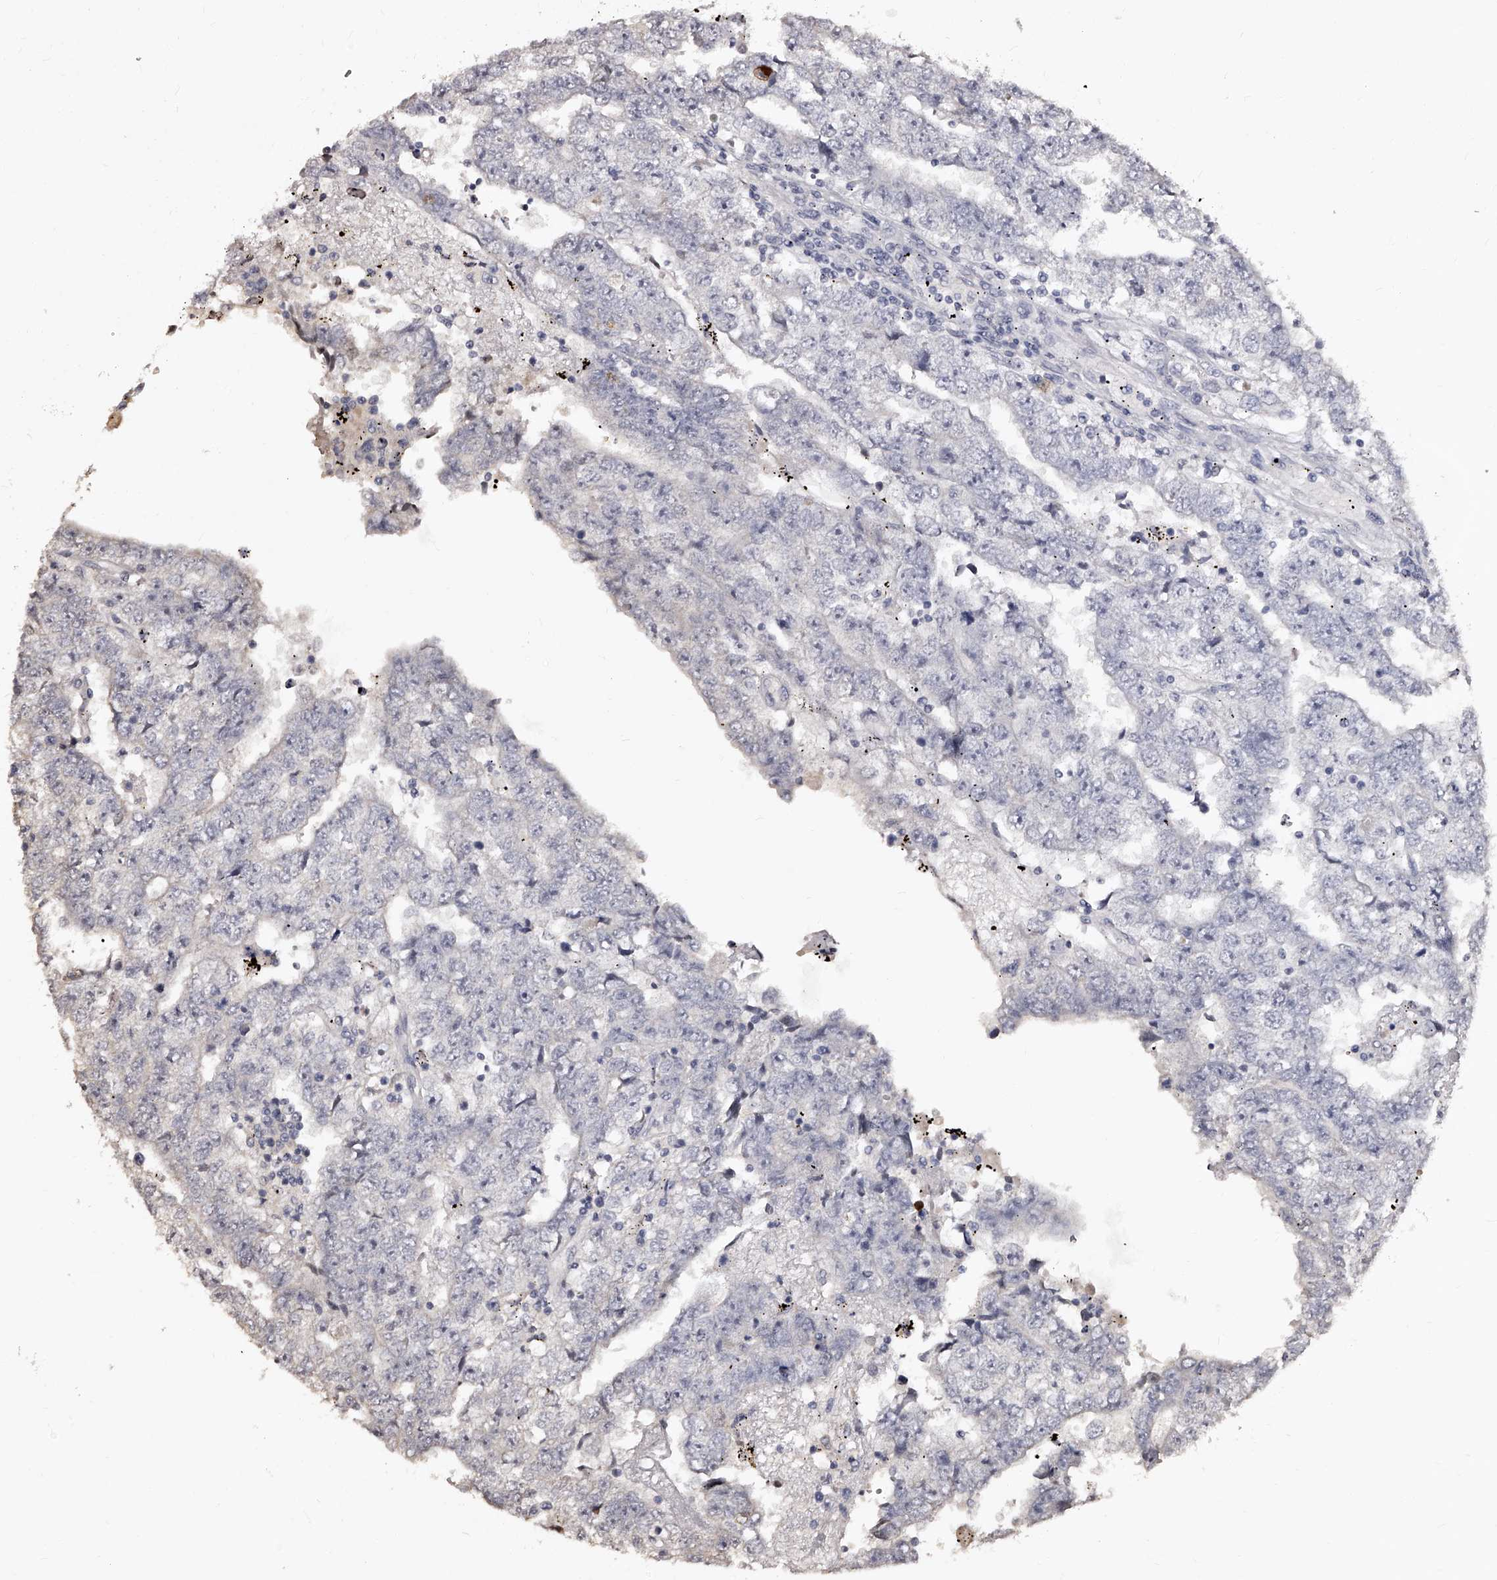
{"staining": {"intensity": "negative", "quantity": "none", "location": "none"}, "tissue": "testis cancer", "cell_type": "Tumor cells", "image_type": "cancer", "snomed": [{"axis": "morphology", "description": "Carcinoma, Embryonal, NOS"}, {"axis": "topography", "description": "Testis"}], "caption": "Tumor cells are negative for protein expression in human testis cancer (embryonal carcinoma). (Immunohistochemistry (ihc), brightfield microscopy, high magnification).", "gene": "TSHR", "patient": {"sex": "male", "age": 25}}